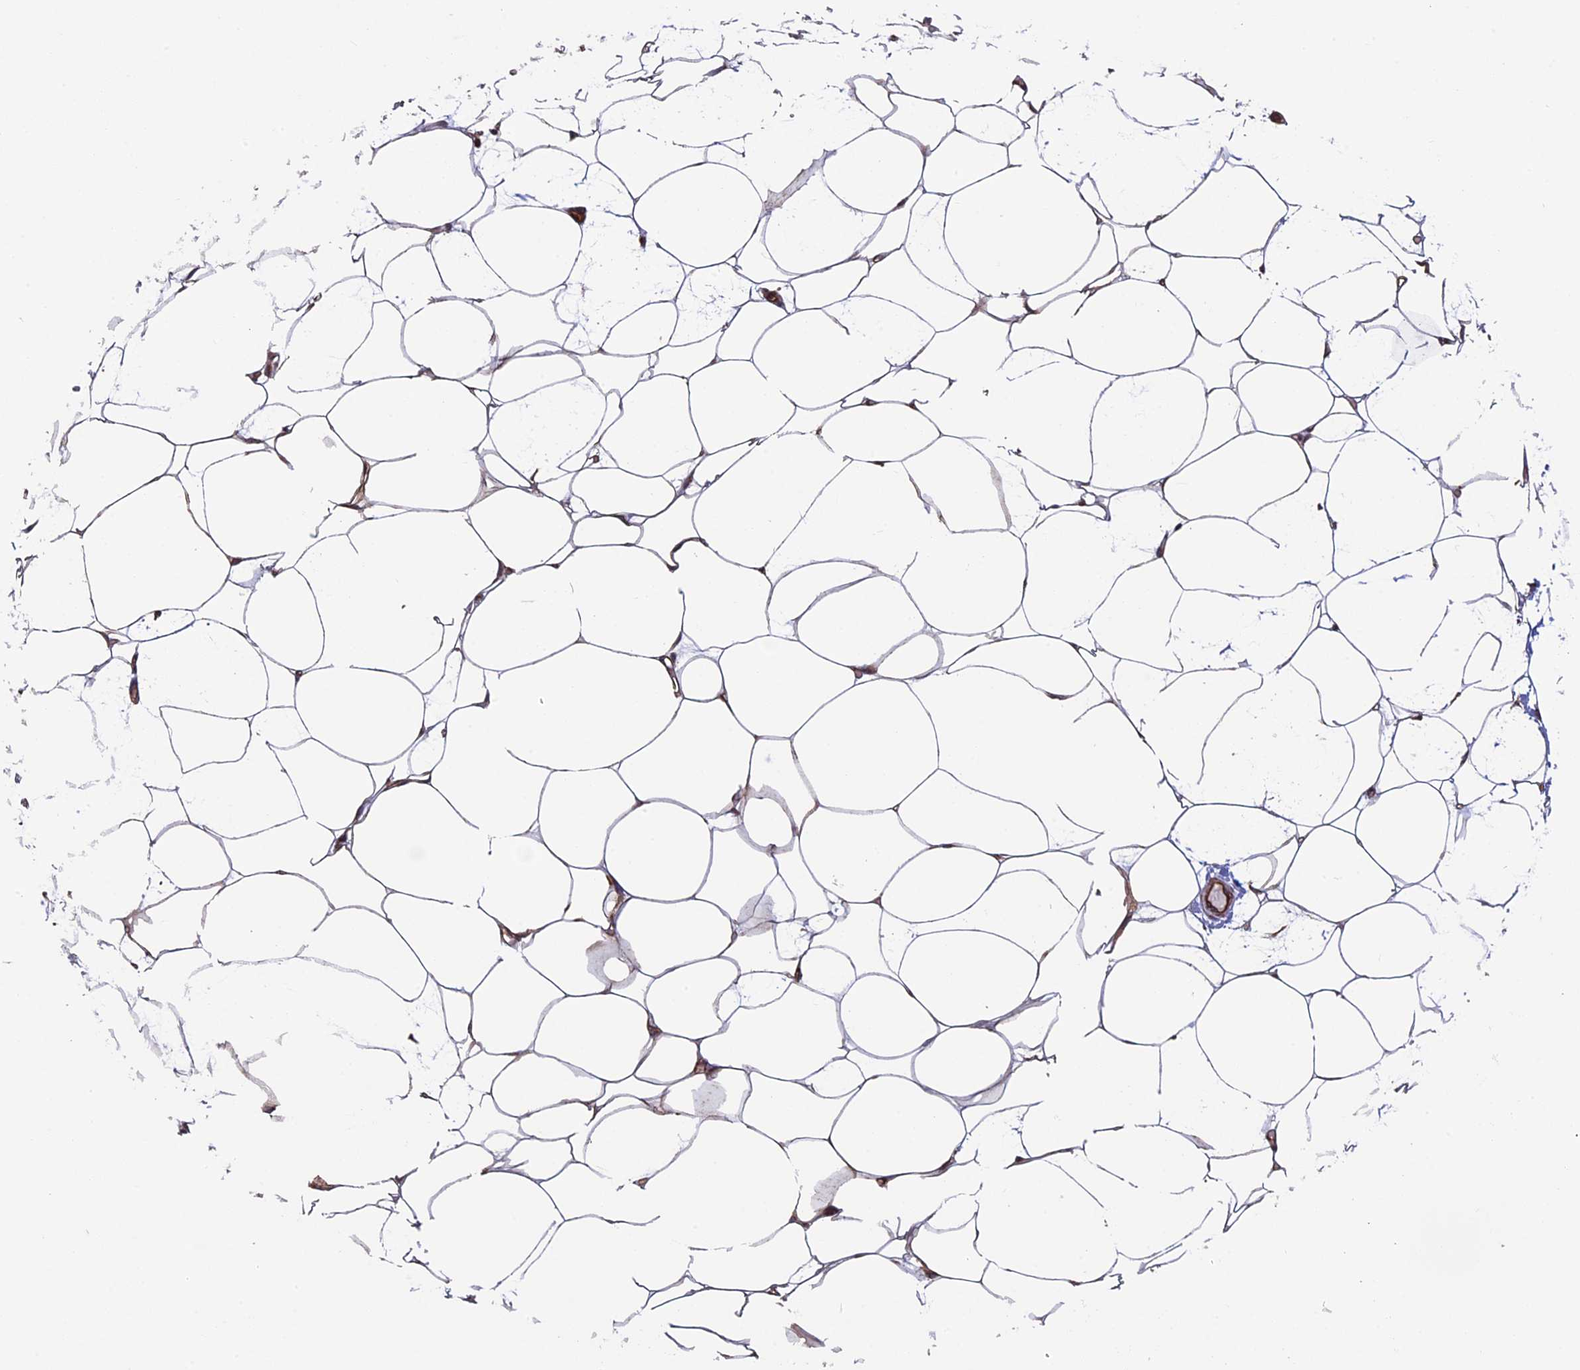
{"staining": {"intensity": "moderate", "quantity": ">75%", "location": "cytoplasmic/membranous"}, "tissue": "adipose tissue", "cell_type": "Adipocytes", "image_type": "normal", "snomed": [{"axis": "morphology", "description": "Normal tissue, NOS"}, {"axis": "topography", "description": "Breast"}], "caption": "Protein expression analysis of benign human adipose tissue reveals moderate cytoplasmic/membranous positivity in about >75% of adipocytes. The protein is shown in brown color, while the nuclei are stained blue.", "gene": "CCDC8", "patient": {"sex": "female", "age": 23}}